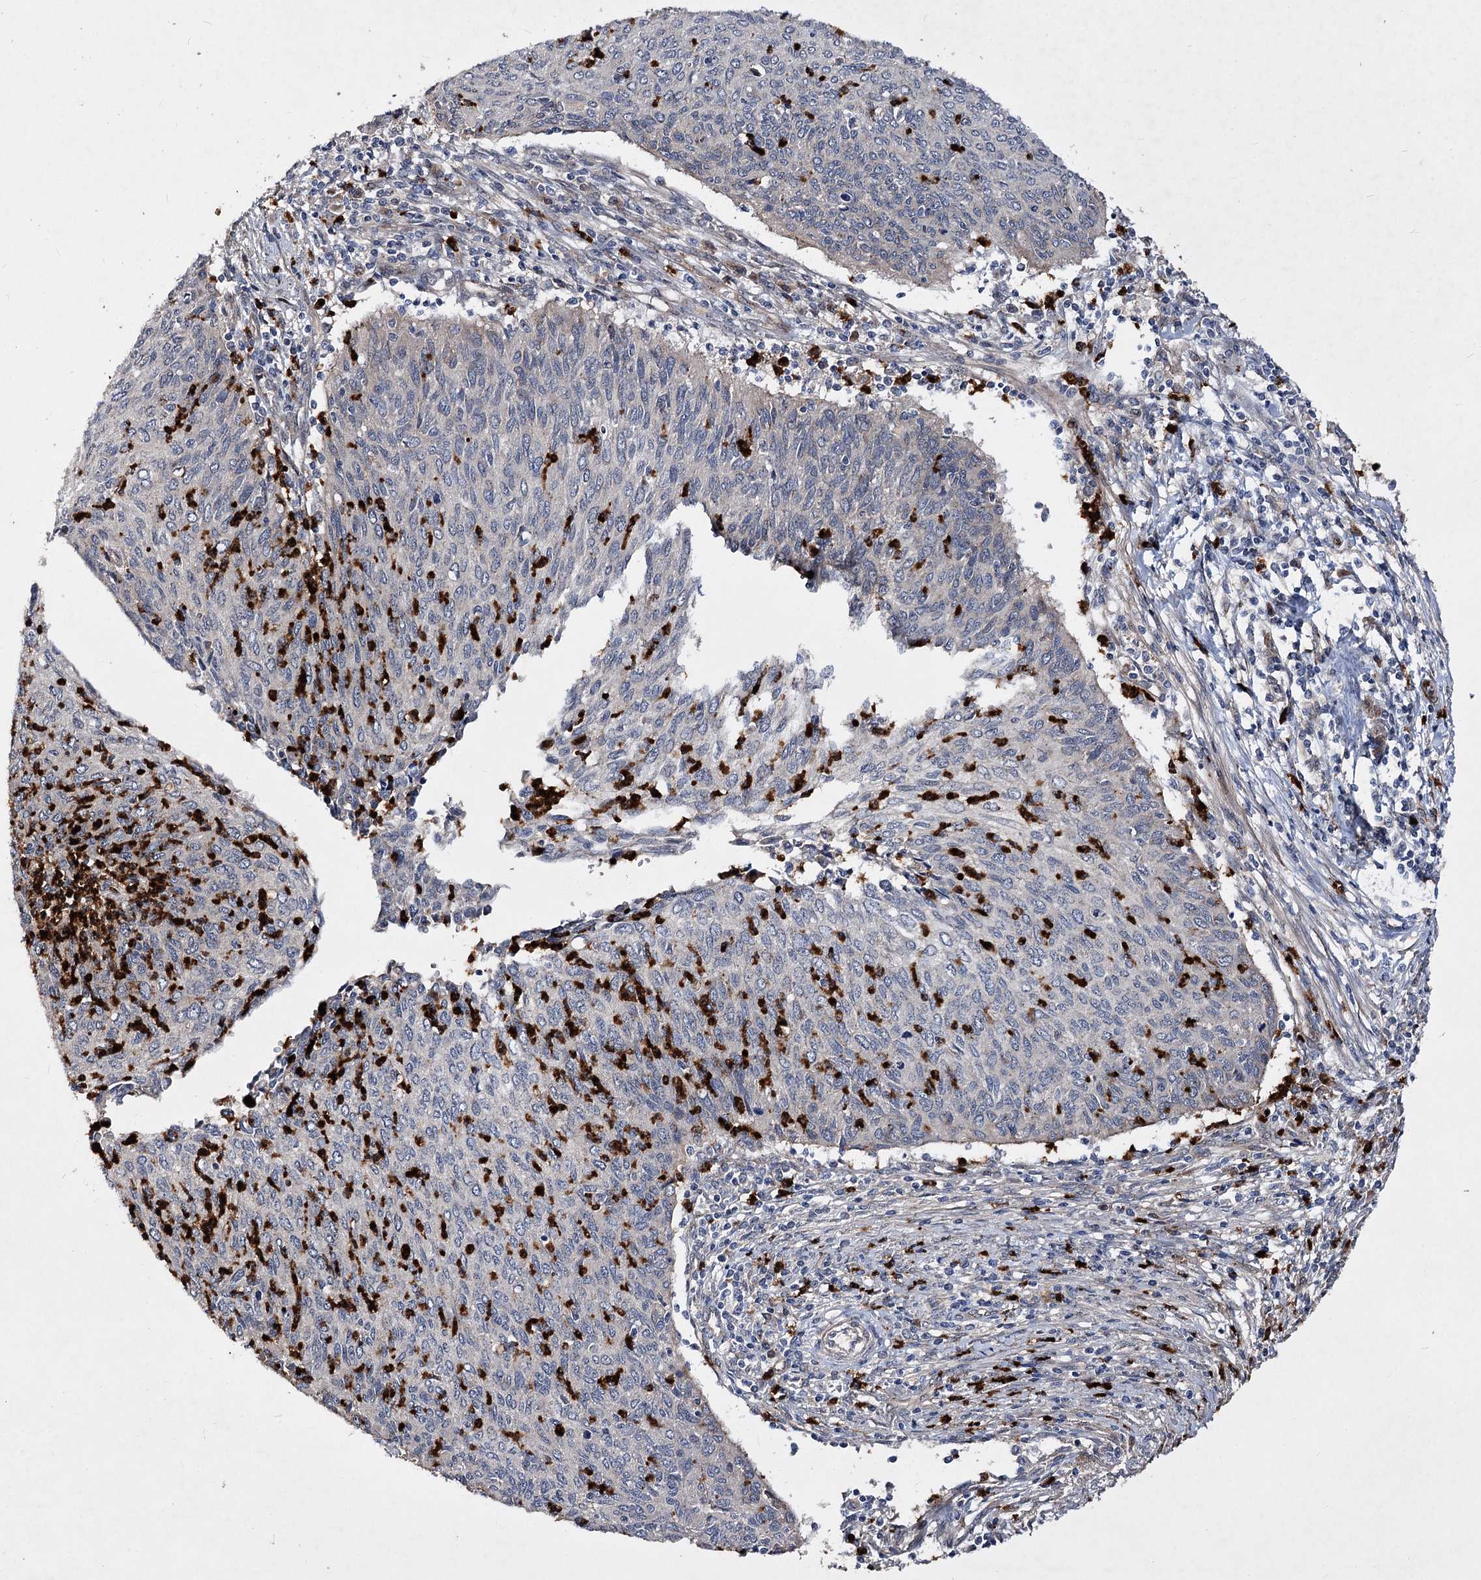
{"staining": {"intensity": "negative", "quantity": "none", "location": "none"}, "tissue": "cervical cancer", "cell_type": "Tumor cells", "image_type": "cancer", "snomed": [{"axis": "morphology", "description": "Squamous cell carcinoma, NOS"}, {"axis": "topography", "description": "Cervix"}], "caption": "There is no significant staining in tumor cells of cervical squamous cell carcinoma. (Immunohistochemistry, brightfield microscopy, high magnification).", "gene": "MINDY3", "patient": {"sex": "female", "age": 38}}